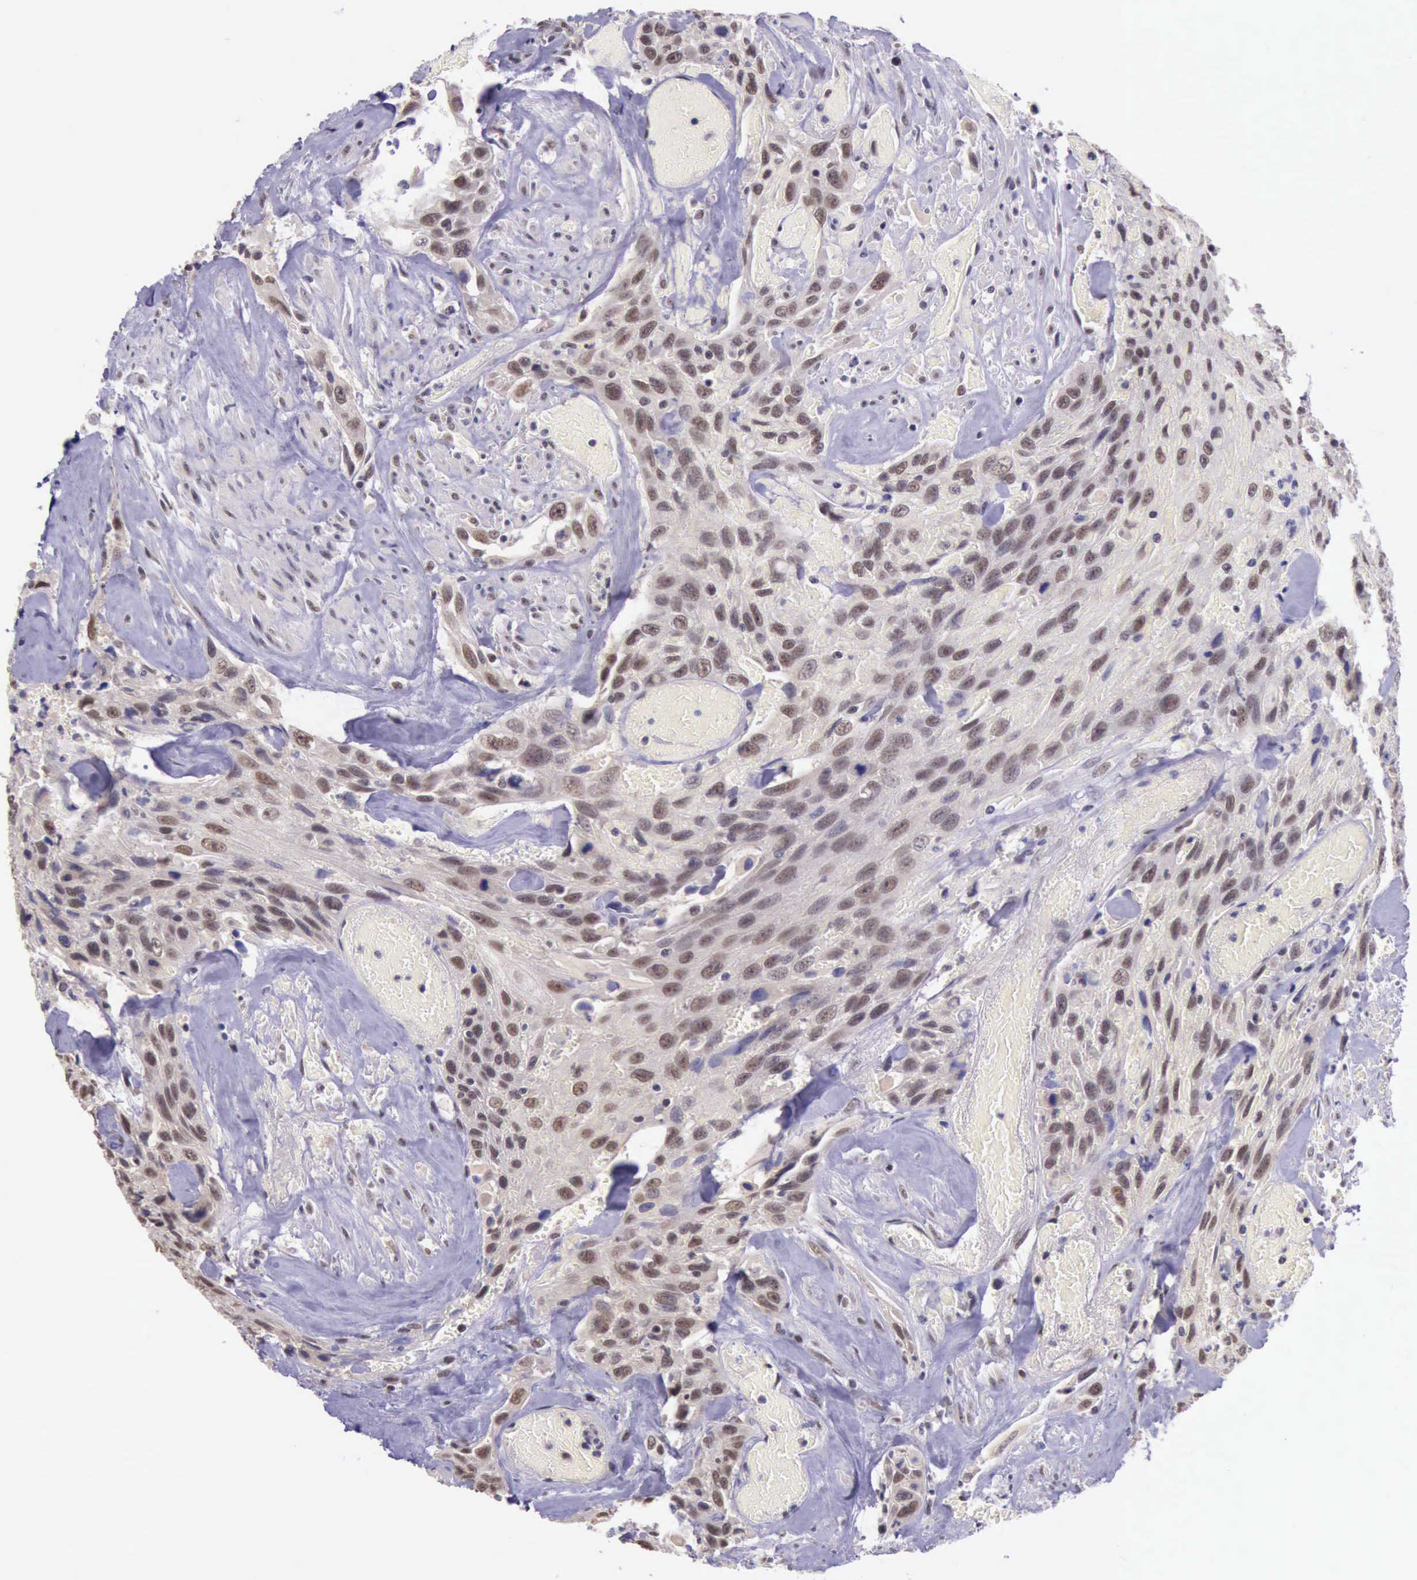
{"staining": {"intensity": "moderate", "quantity": ">75%", "location": "nuclear"}, "tissue": "urothelial cancer", "cell_type": "Tumor cells", "image_type": "cancer", "snomed": [{"axis": "morphology", "description": "Urothelial carcinoma, High grade"}, {"axis": "topography", "description": "Urinary bladder"}], "caption": "A brown stain shows moderate nuclear staining of a protein in urothelial cancer tumor cells.", "gene": "PRPF39", "patient": {"sex": "female", "age": 84}}